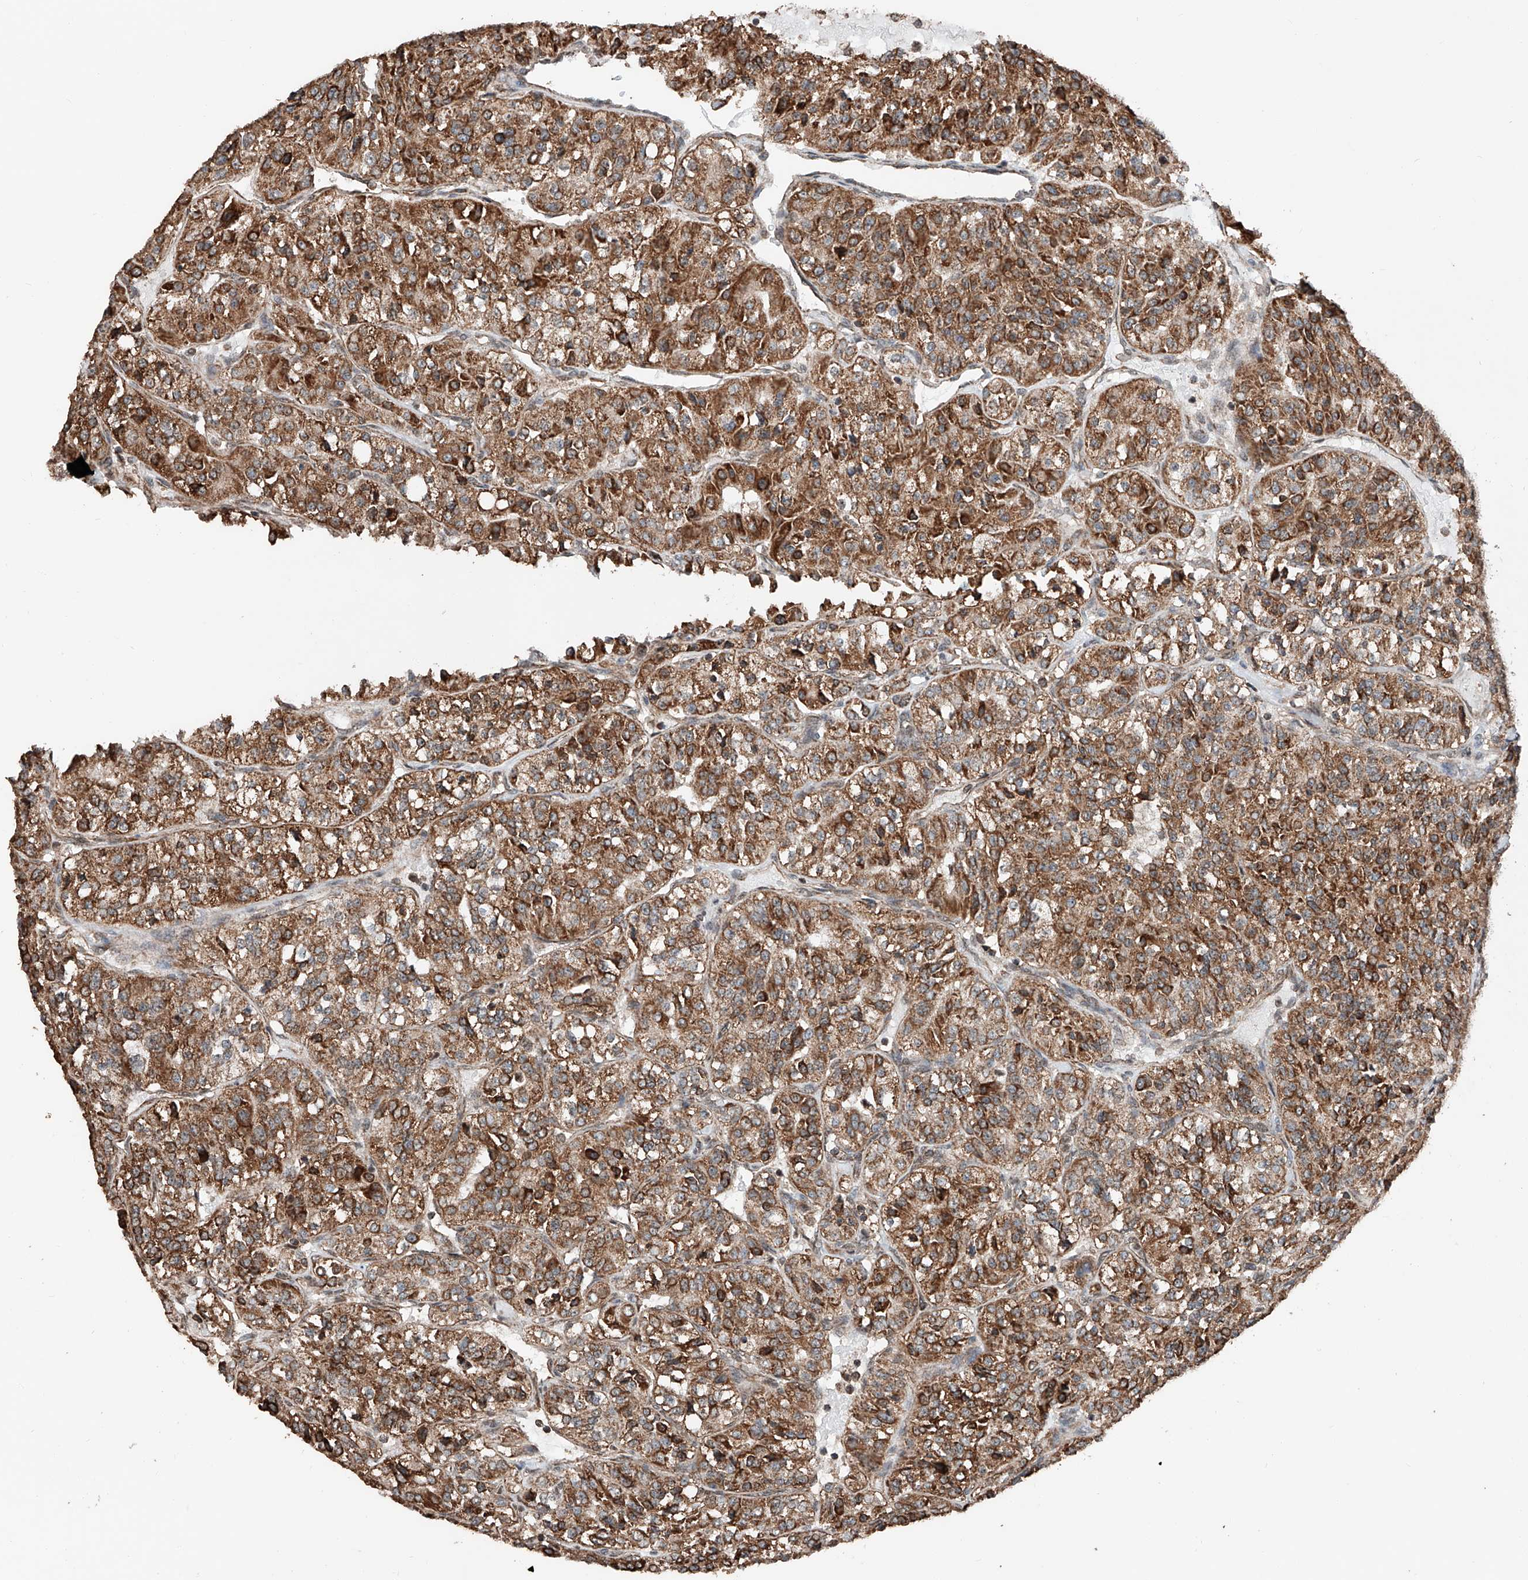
{"staining": {"intensity": "strong", "quantity": ">75%", "location": "cytoplasmic/membranous"}, "tissue": "renal cancer", "cell_type": "Tumor cells", "image_type": "cancer", "snomed": [{"axis": "morphology", "description": "Adenocarcinoma, NOS"}, {"axis": "topography", "description": "Kidney"}], "caption": "Renal cancer (adenocarcinoma) stained with a brown dye reveals strong cytoplasmic/membranous positive staining in approximately >75% of tumor cells.", "gene": "ZNF445", "patient": {"sex": "female", "age": 63}}